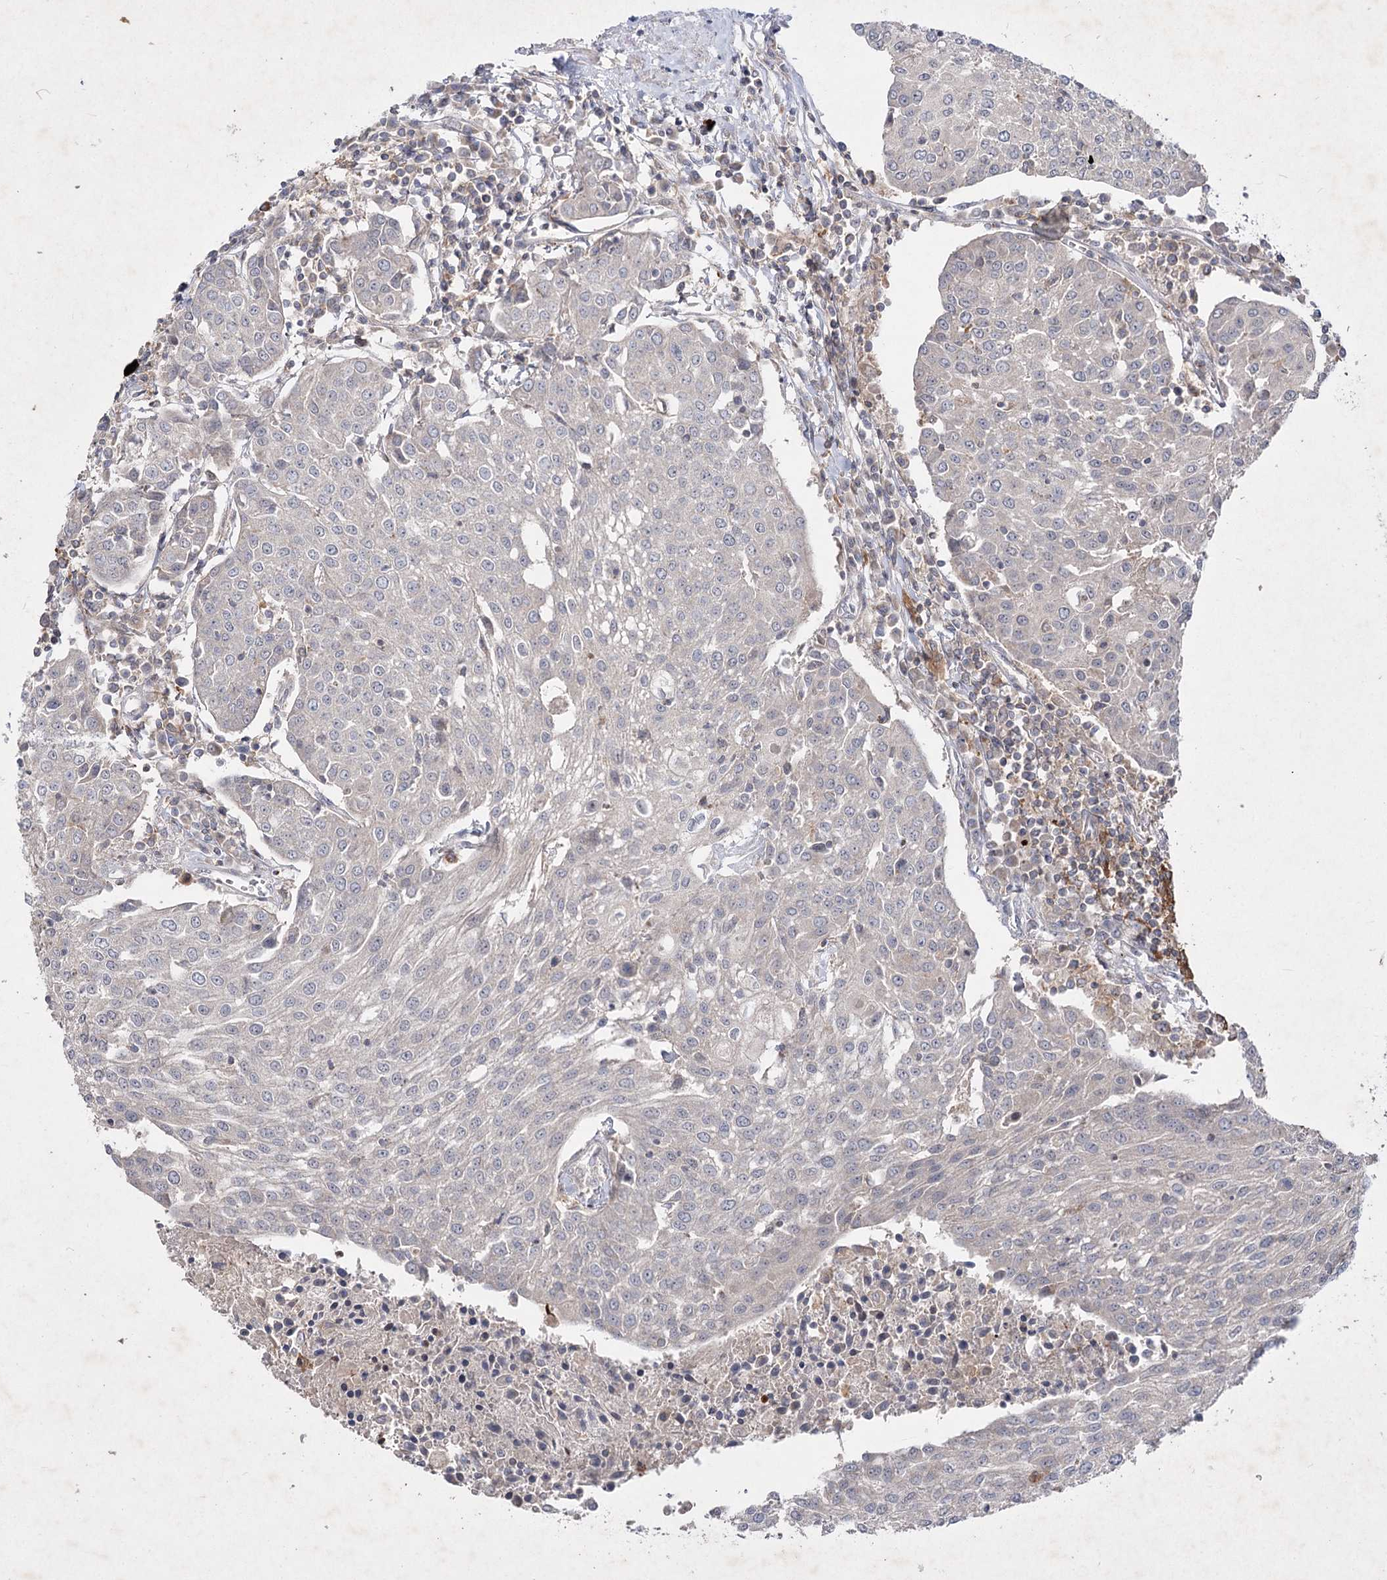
{"staining": {"intensity": "negative", "quantity": "none", "location": "none"}, "tissue": "urothelial cancer", "cell_type": "Tumor cells", "image_type": "cancer", "snomed": [{"axis": "morphology", "description": "Urothelial carcinoma, High grade"}, {"axis": "topography", "description": "Urinary bladder"}], "caption": "Immunohistochemistry histopathology image of neoplastic tissue: urothelial cancer stained with DAB demonstrates no significant protein expression in tumor cells.", "gene": "CIB2", "patient": {"sex": "female", "age": 85}}